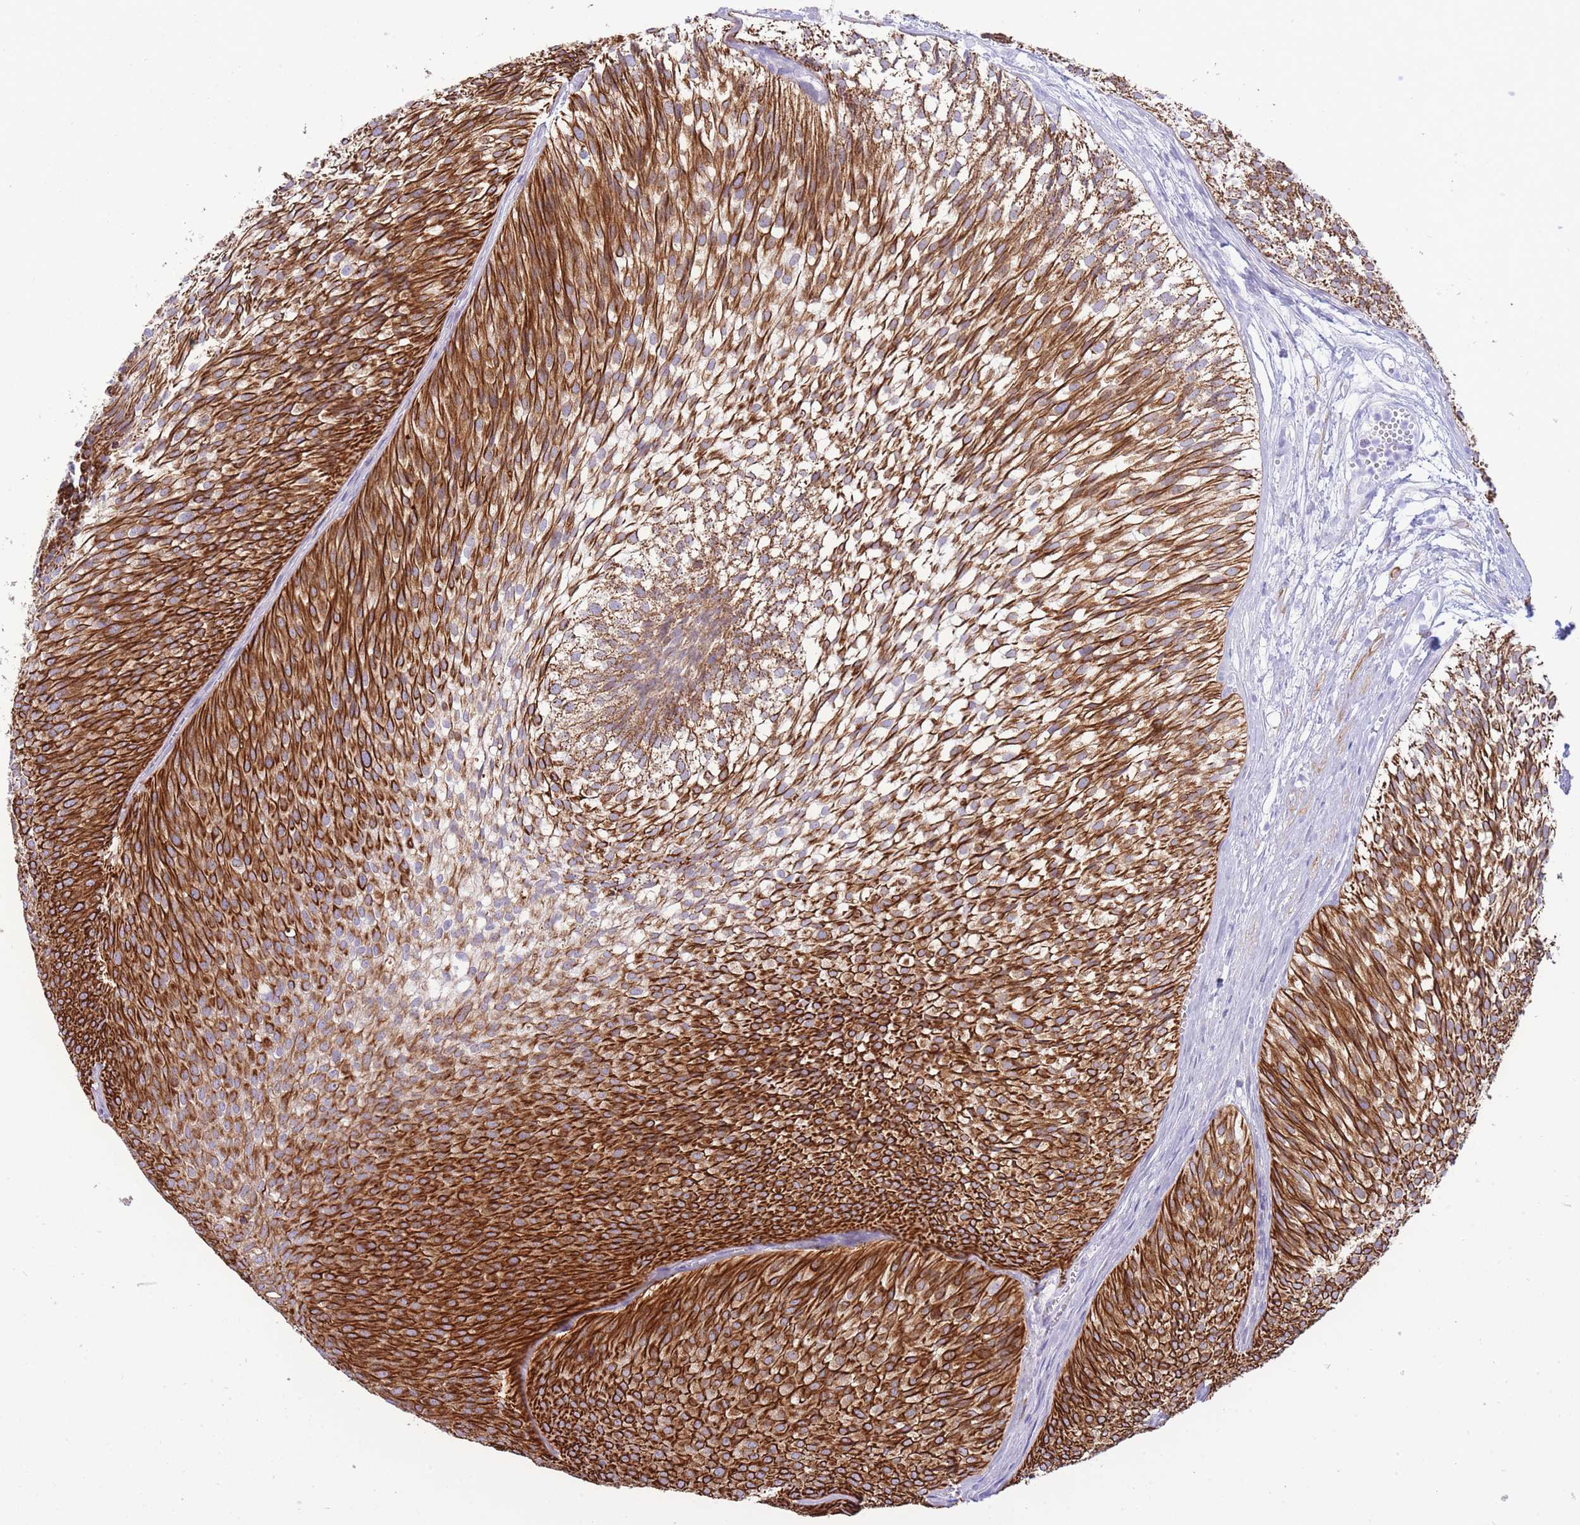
{"staining": {"intensity": "strong", "quantity": ">75%", "location": "cytoplasmic/membranous"}, "tissue": "urothelial cancer", "cell_type": "Tumor cells", "image_type": "cancer", "snomed": [{"axis": "morphology", "description": "Urothelial carcinoma, Low grade"}, {"axis": "topography", "description": "Urinary bladder"}], "caption": "IHC photomicrograph of neoplastic tissue: human urothelial carcinoma (low-grade) stained using IHC shows high levels of strong protein expression localized specifically in the cytoplasmic/membranous of tumor cells, appearing as a cytoplasmic/membranous brown color.", "gene": "VWA8", "patient": {"sex": "male", "age": 91}}